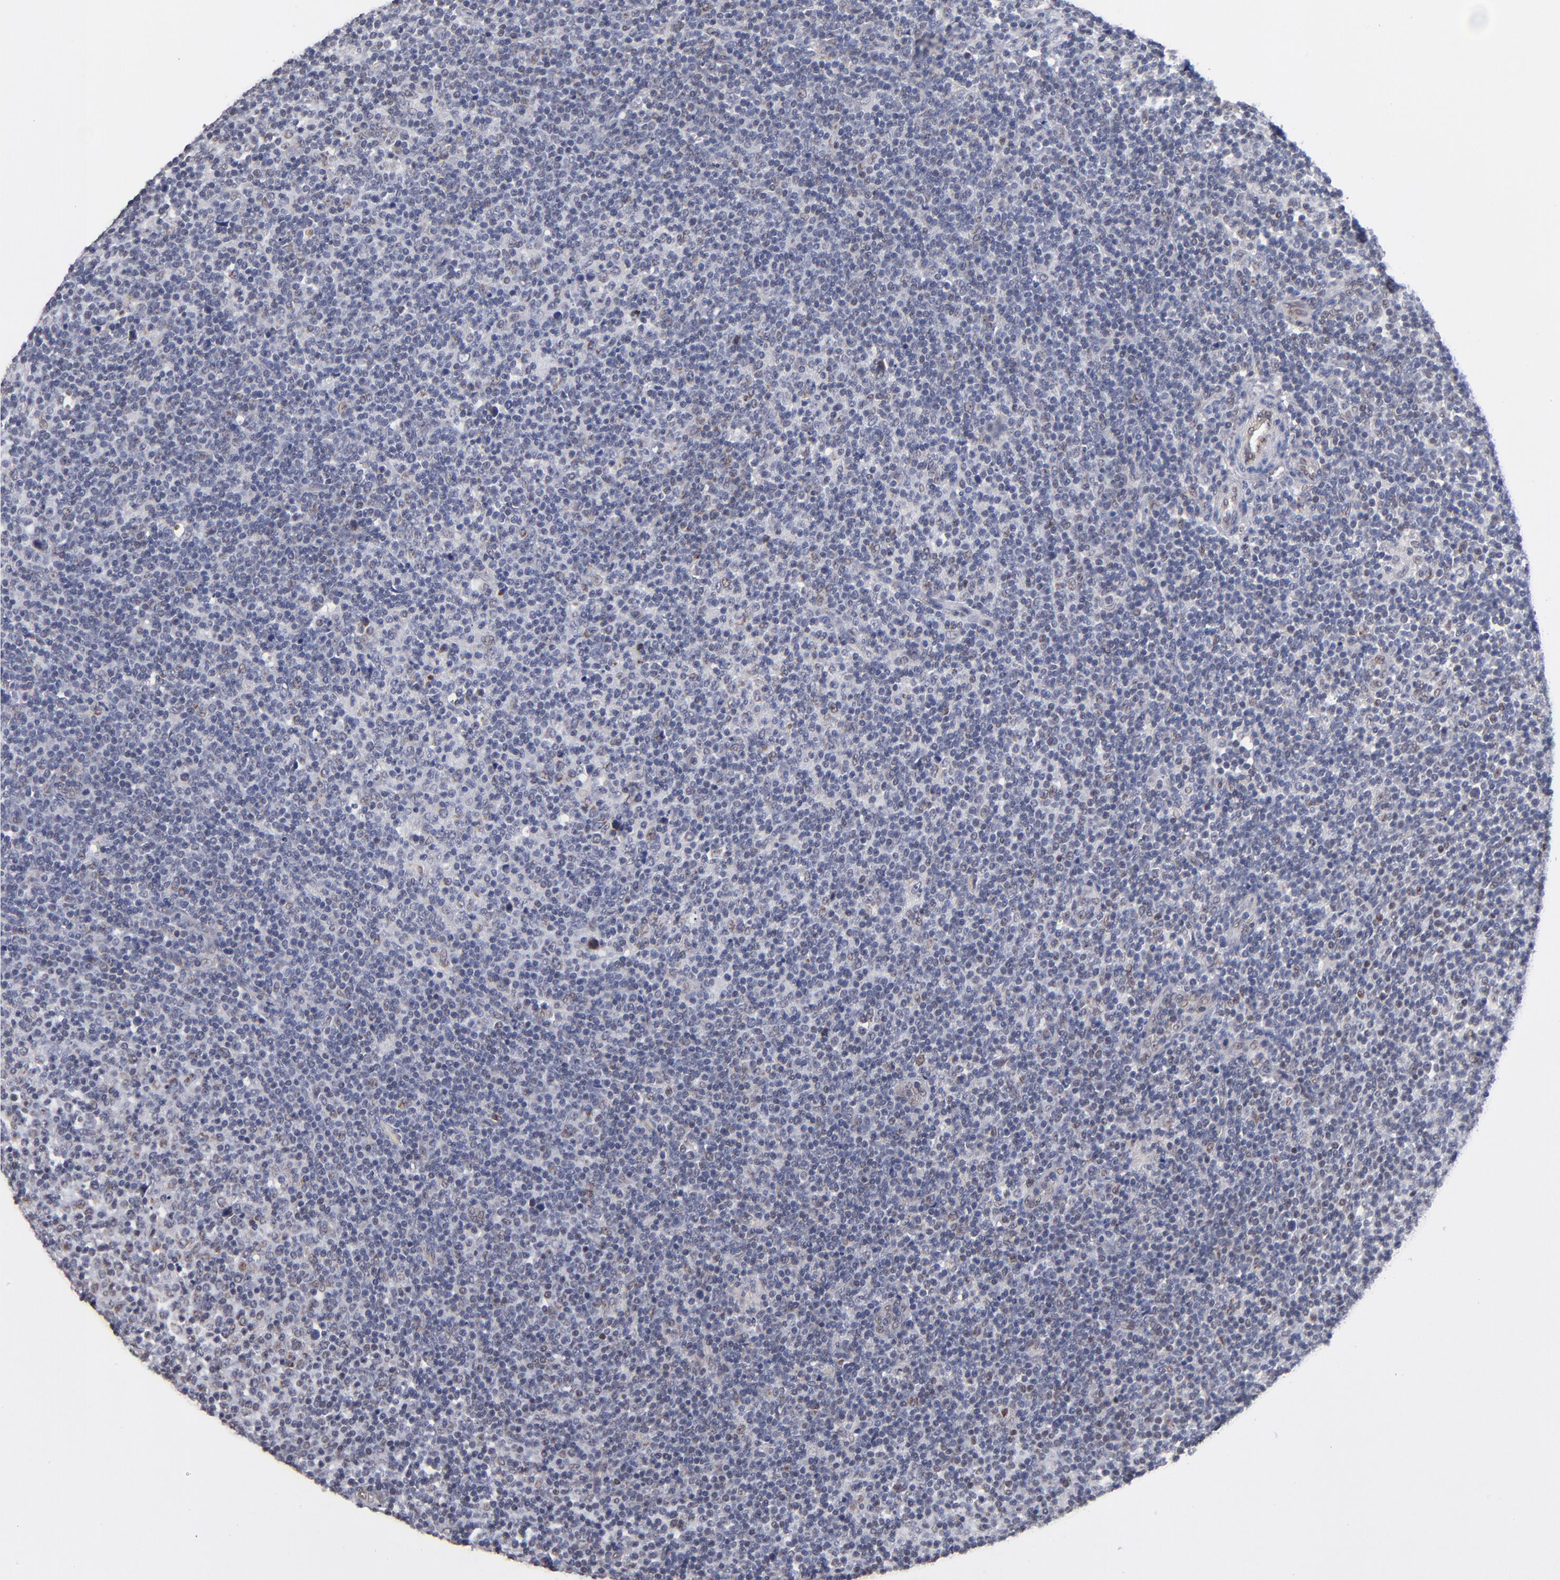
{"staining": {"intensity": "moderate", "quantity": "25%-75%", "location": "nuclear"}, "tissue": "lymphoma", "cell_type": "Tumor cells", "image_type": "cancer", "snomed": [{"axis": "morphology", "description": "Malignant lymphoma, non-Hodgkin's type, Low grade"}, {"axis": "topography", "description": "Lymph node"}], "caption": "Low-grade malignant lymphoma, non-Hodgkin's type stained with DAB IHC exhibits medium levels of moderate nuclear expression in approximately 25%-75% of tumor cells. The staining is performed using DAB brown chromogen to label protein expression. The nuclei are counter-stained blue using hematoxylin.", "gene": "MN1", "patient": {"sex": "male", "age": 70}}